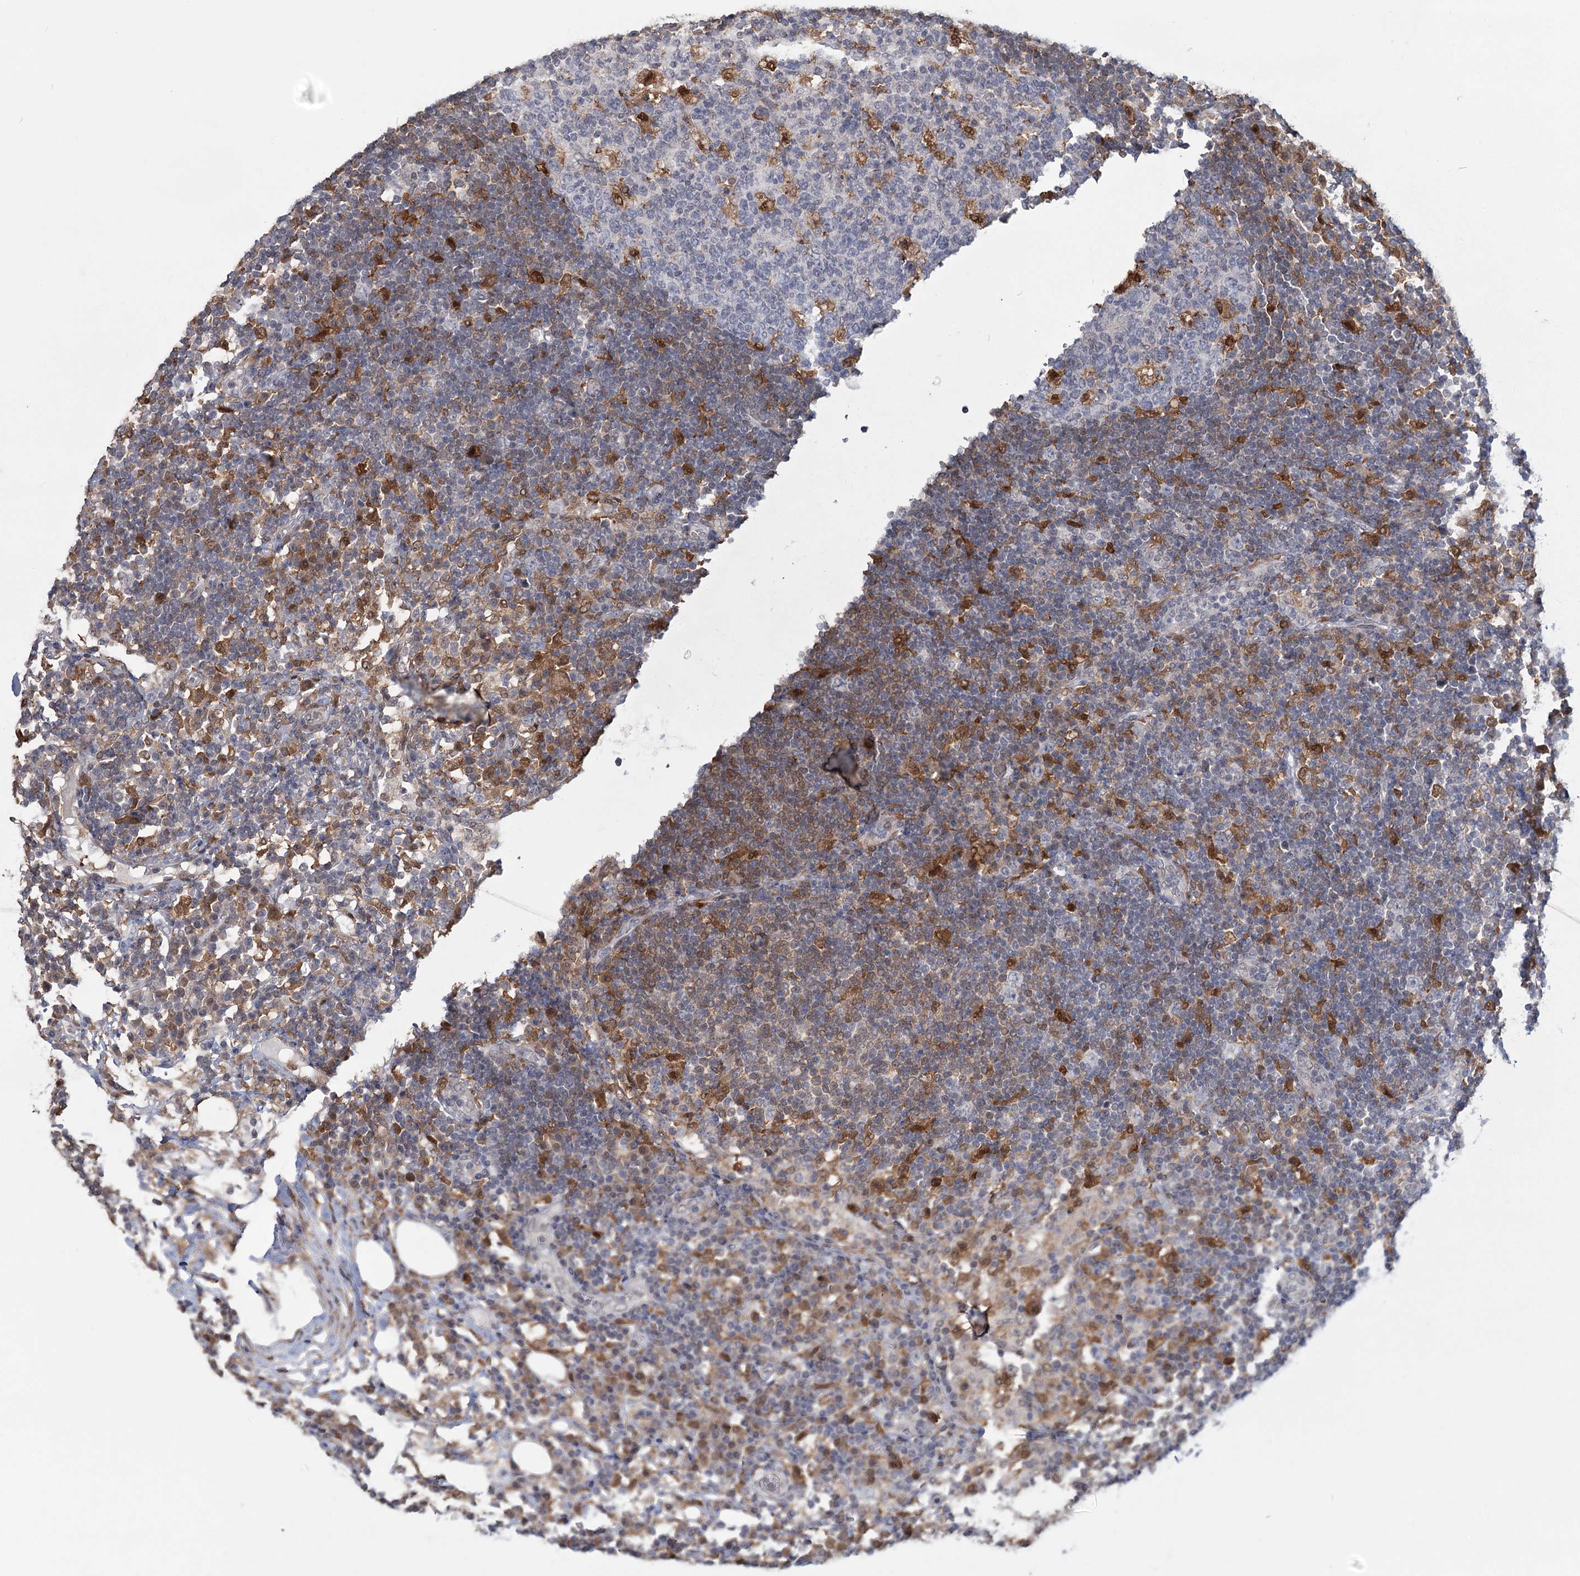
{"staining": {"intensity": "strong", "quantity": "<25%", "location": "cytoplasmic/membranous,nuclear"}, "tissue": "lymph node", "cell_type": "Germinal center cells", "image_type": "normal", "snomed": [{"axis": "morphology", "description": "Normal tissue, NOS"}, {"axis": "topography", "description": "Lymph node"}], "caption": "Strong cytoplasmic/membranous,nuclear positivity for a protein is present in about <25% of germinal center cells of benign lymph node using IHC.", "gene": "TMEM70", "patient": {"sex": "female", "age": 53}}